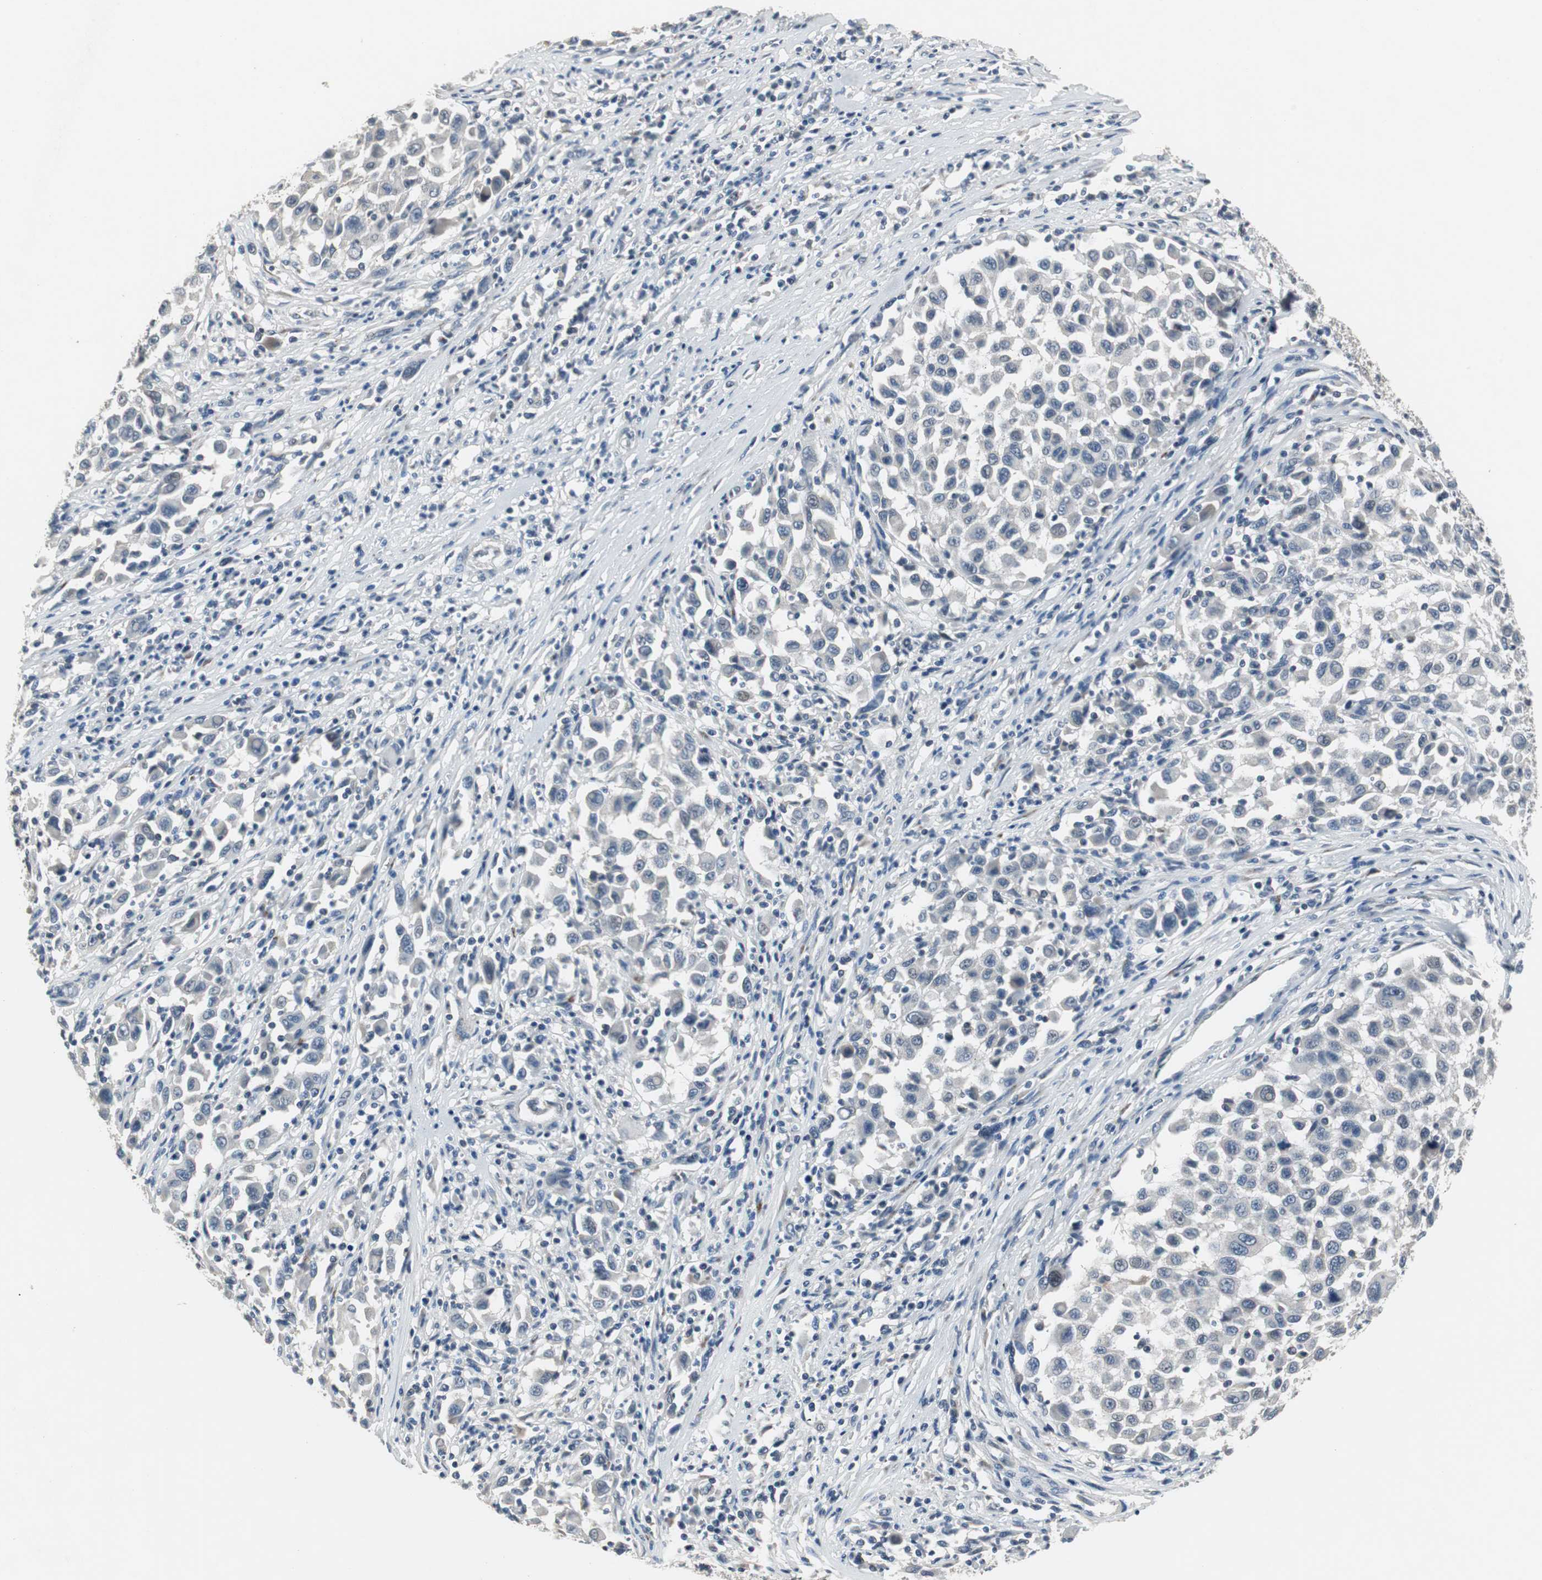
{"staining": {"intensity": "negative", "quantity": "none", "location": "none"}, "tissue": "melanoma", "cell_type": "Tumor cells", "image_type": "cancer", "snomed": [{"axis": "morphology", "description": "Malignant melanoma, Metastatic site"}, {"axis": "topography", "description": "Lymph node"}], "caption": "This image is of melanoma stained with immunohistochemistry (IHC) to label a protein in brown with the nuclei are counter-stained blue. There is no staining in tumor cells. Nuclei are stained in blue.", "gene": "PCYT1B", "patient": {"sex": "male", "age": 61}}